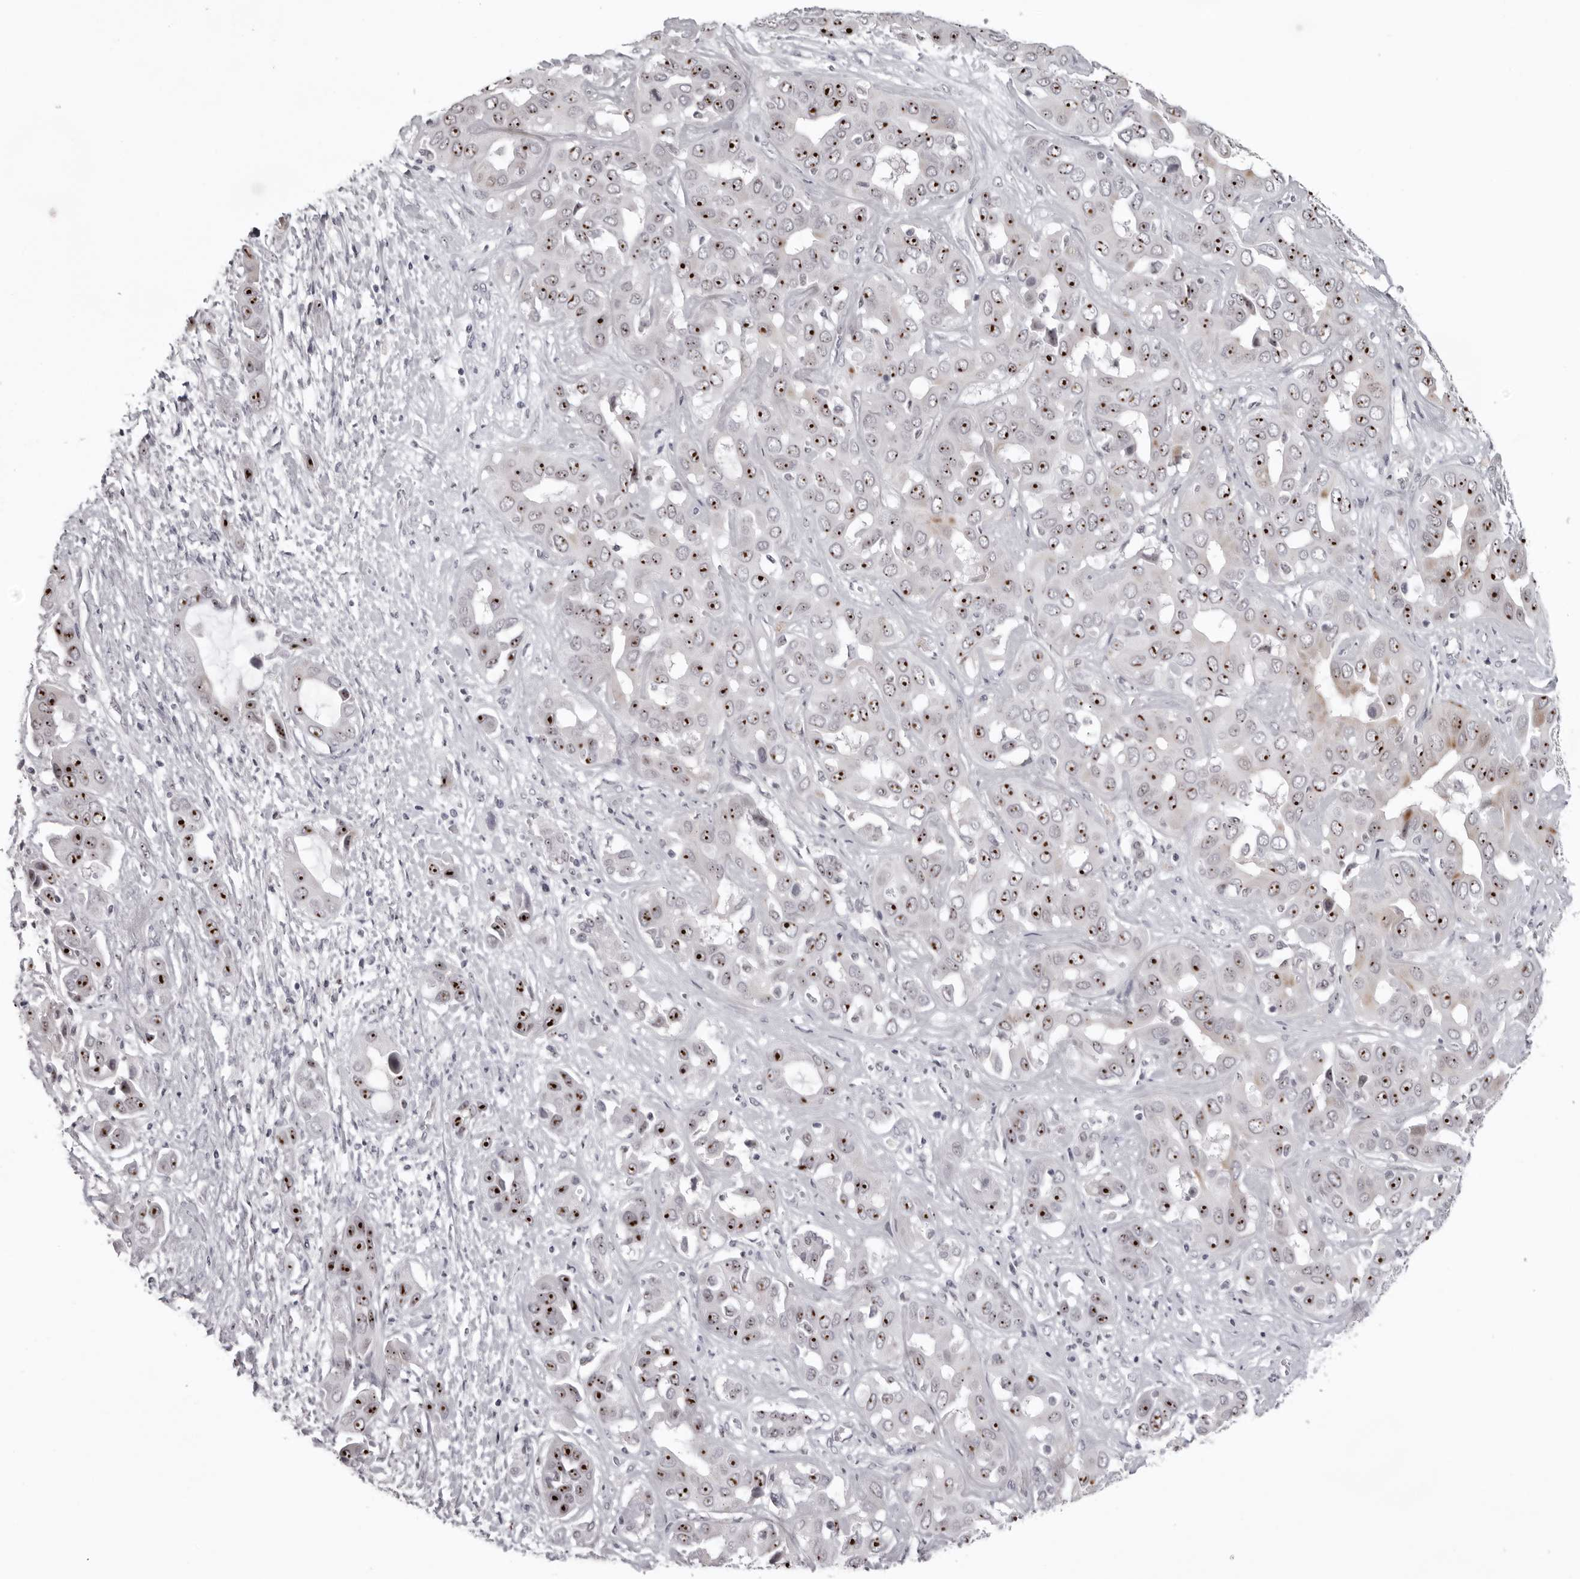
{"staining": {"intensity": "strong", "quantity": ">75%", "location": "nuclear"}, "tissue": "liver cancer", "cell_type": "Tumor cells", "image_type": "cancer", "snomed": [{"axis": "morphology", "description": "Cholangiocarcinoma"}, {"axis": "topography", "description": "Liver"}], "caption": "A high-resolution photomicrograph shows immunohistochemistry staining of liver cancer, which reveals strong nuclear expression in approximately >75% of tumor cells.", "gene": "HELZ", "patient": {"sex": "female", "age": 52}}